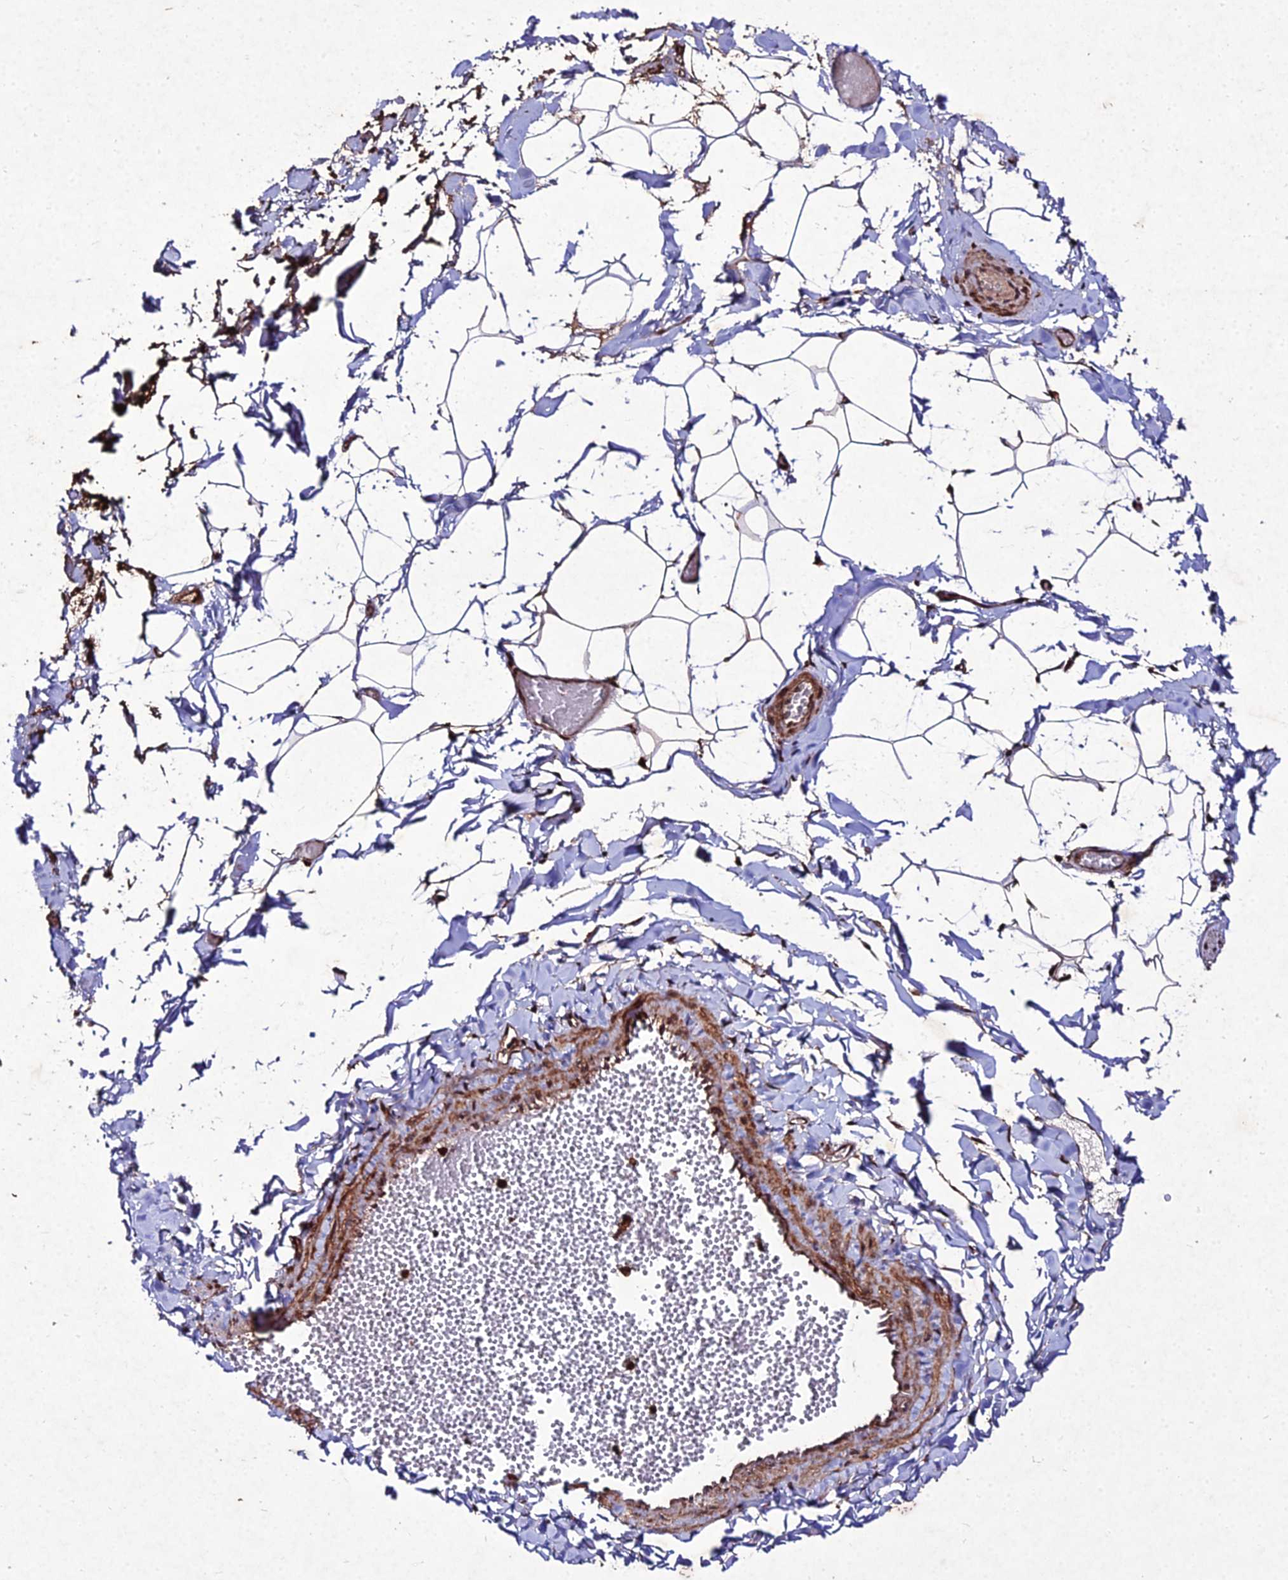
{"staining": {"intensity": "strong", "quantity": ">75%", "location": "cytoplasmic/membranous,nuclear"}, "tissue": "adipose tissue", "cell_type": "Adipocytes", "image_type": "normal", "snomed": [{"axis": "morphology", "description": "Normal tissue, NOS"}, {"axis": "topography", "description": "Gallbladder"}, {"axis": "topography", "description": "Peripheral nerve tissue"}], "caption": "Immunohistochemical staining of normal adipose tissue reveals strong cytoplasmic/membranous,nuclear protein expression in about >75% of adipocytes. The staining was performed using DAB (3,3'-diaminobenzidine), with brown indicating positive protein expression. Nuclei are stained blue with hematoxylin.", "gene": "ZNF766", "patient": {"sex": "male", "age": 38}}